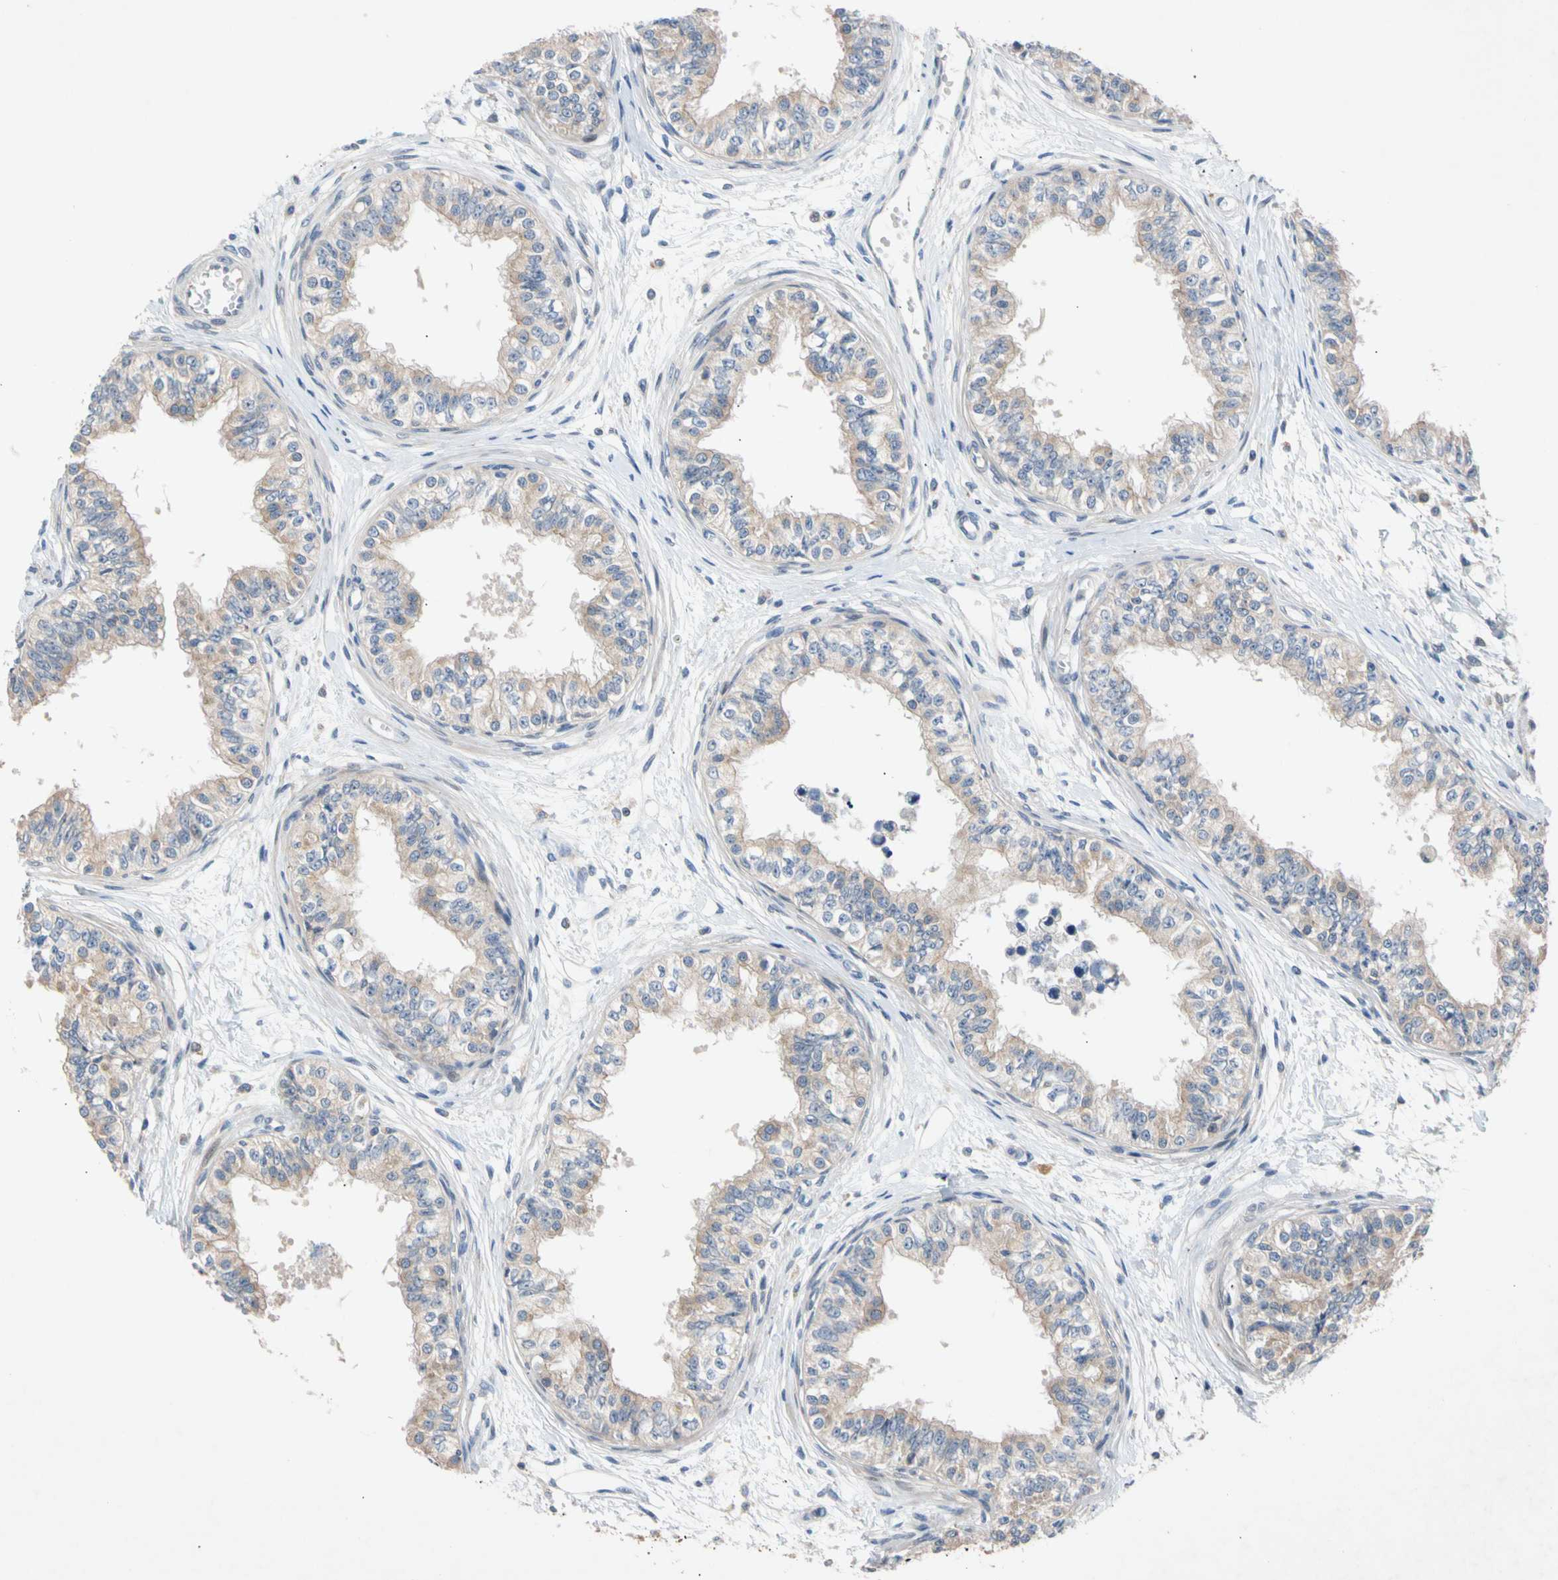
{"staining": {"intensity": "moderate", "quantity": ">75%", "location": "cytoplasmic/membranous"}, "tissue": "epididymis", "cell_type": "Glandular cells", "image_type": "normal", "snomed": [{"axis": "morphology", "description": "Normal tissue, NOS"}, {"axis": "morphology", "description": "Adenocarcinoma, metastatic, NOS"}, {"axis": "topography", "description": "Testis"}, {"axis": "topography", "description": "Epididymis"}], "caption": "Immunohistochemical staining of unremarkable epididymis demonstrates moderate cytoplasmic/membranous protein expression in approximately >75% of glandular cells. The staining was performed using DAB, with brown indicating positive protein expression. Nuclei are stained blue with hematoxylin.", "gene": "CNST", "patient": {"sex": "male", "age": 26}}